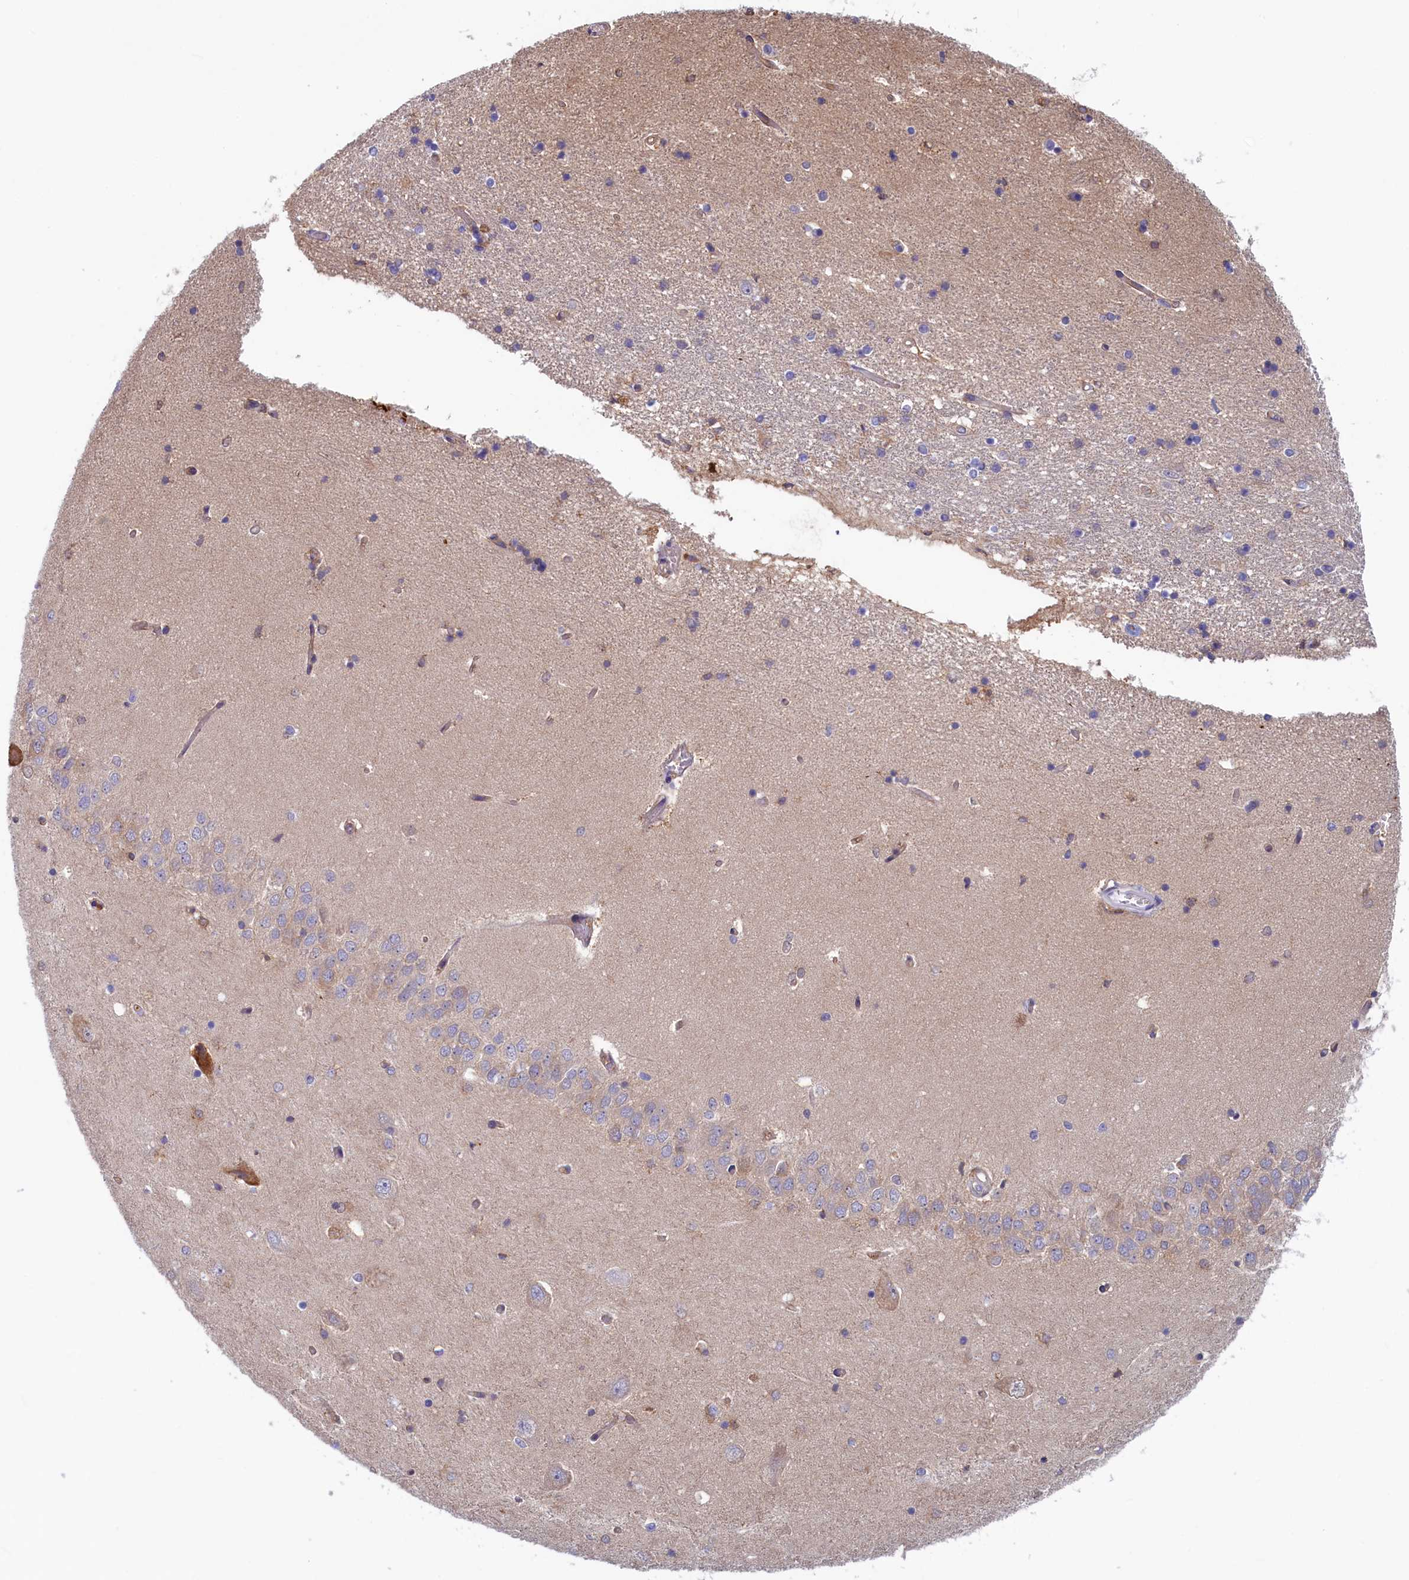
{"staining": {"intensity": "weak", "quantity": "<25%", "location": "cytoplasmic/membranous,nuclear"}, "tissue": "hippocampus", "cell_type": "Glial cells", "image_type": "normal", "snomed": [{"axis": "morphology", "description": "Normal tissue, NOS"}, {"axis": "topography", "description": "Hippocampus"}], "caption": "The histopathology image displays no significant expression in glial cells of hippocampus.", "gene": "SYNDIG1L", "patient": {"sex": "male", "age": 45}}